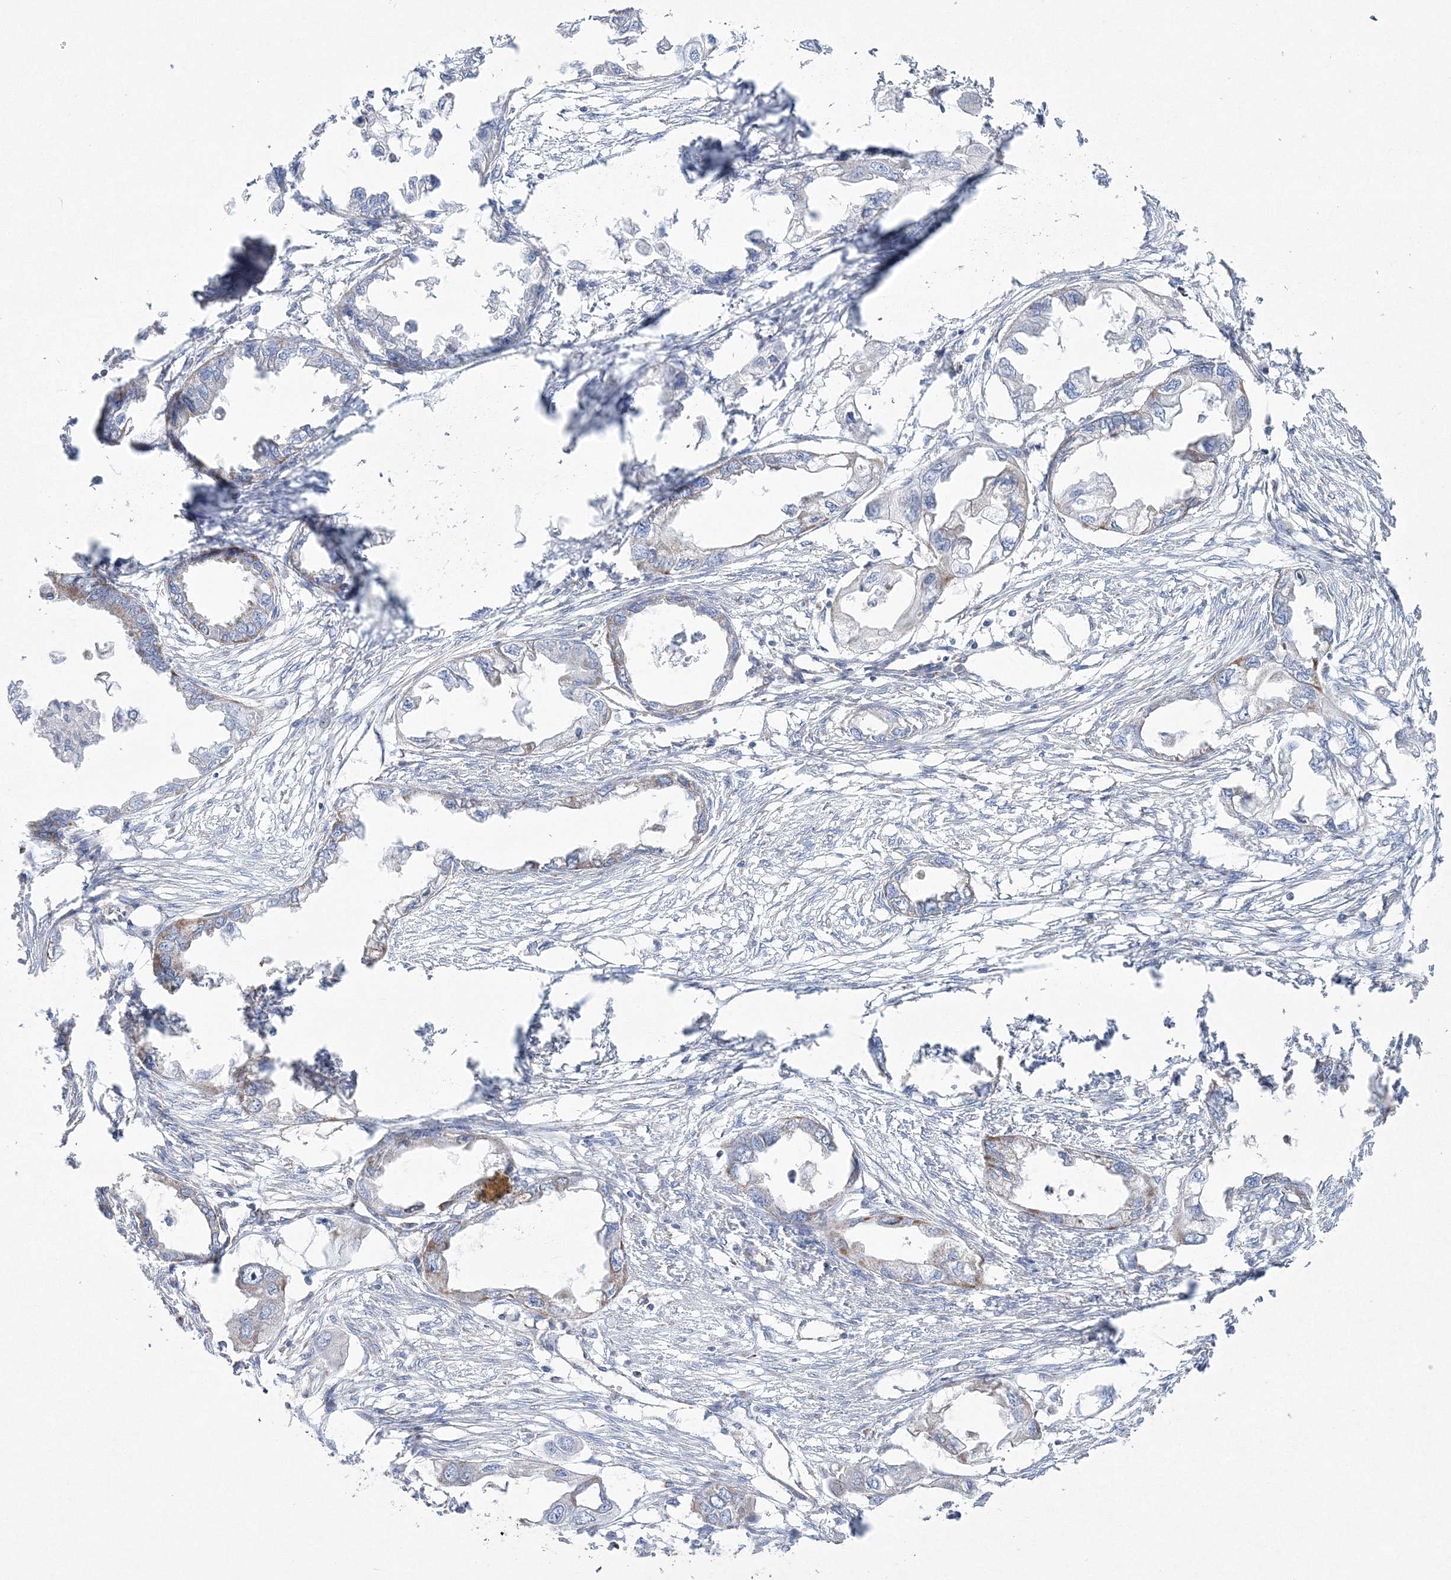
{"staining": {"intensity": "weak", "quantity": "<25%", "location": "cytoplasmic/membranous"}, "tissue": "endometrial cancer", "cell_type": "Tumor cells", "image_type": "cancer", "snomed": [{"axis": "morphology", "description": "Adenocarcinoma, NOS"}, {"axis": "morphology", "description": "Adenocarcinoma, metastatic, NOS"}, {"axis": "topography", "description": "Adipose tissue"}, {"axis": "topography", "description": "Endometrium"}], "caption": "DAB (3,3'-diaminobenzidine) immunohistochemical staining of adenocarcinoma (endometrial) displays no significant expression in tumor cells. Brightfield microscopy of IHC stained with DAB (3,3'-diaminobenzidine) (brown) and hematoxylin (blue), captured at high magnification.", "gene": "HIBCH", "patient": {"sex": "female", "age": 67}}